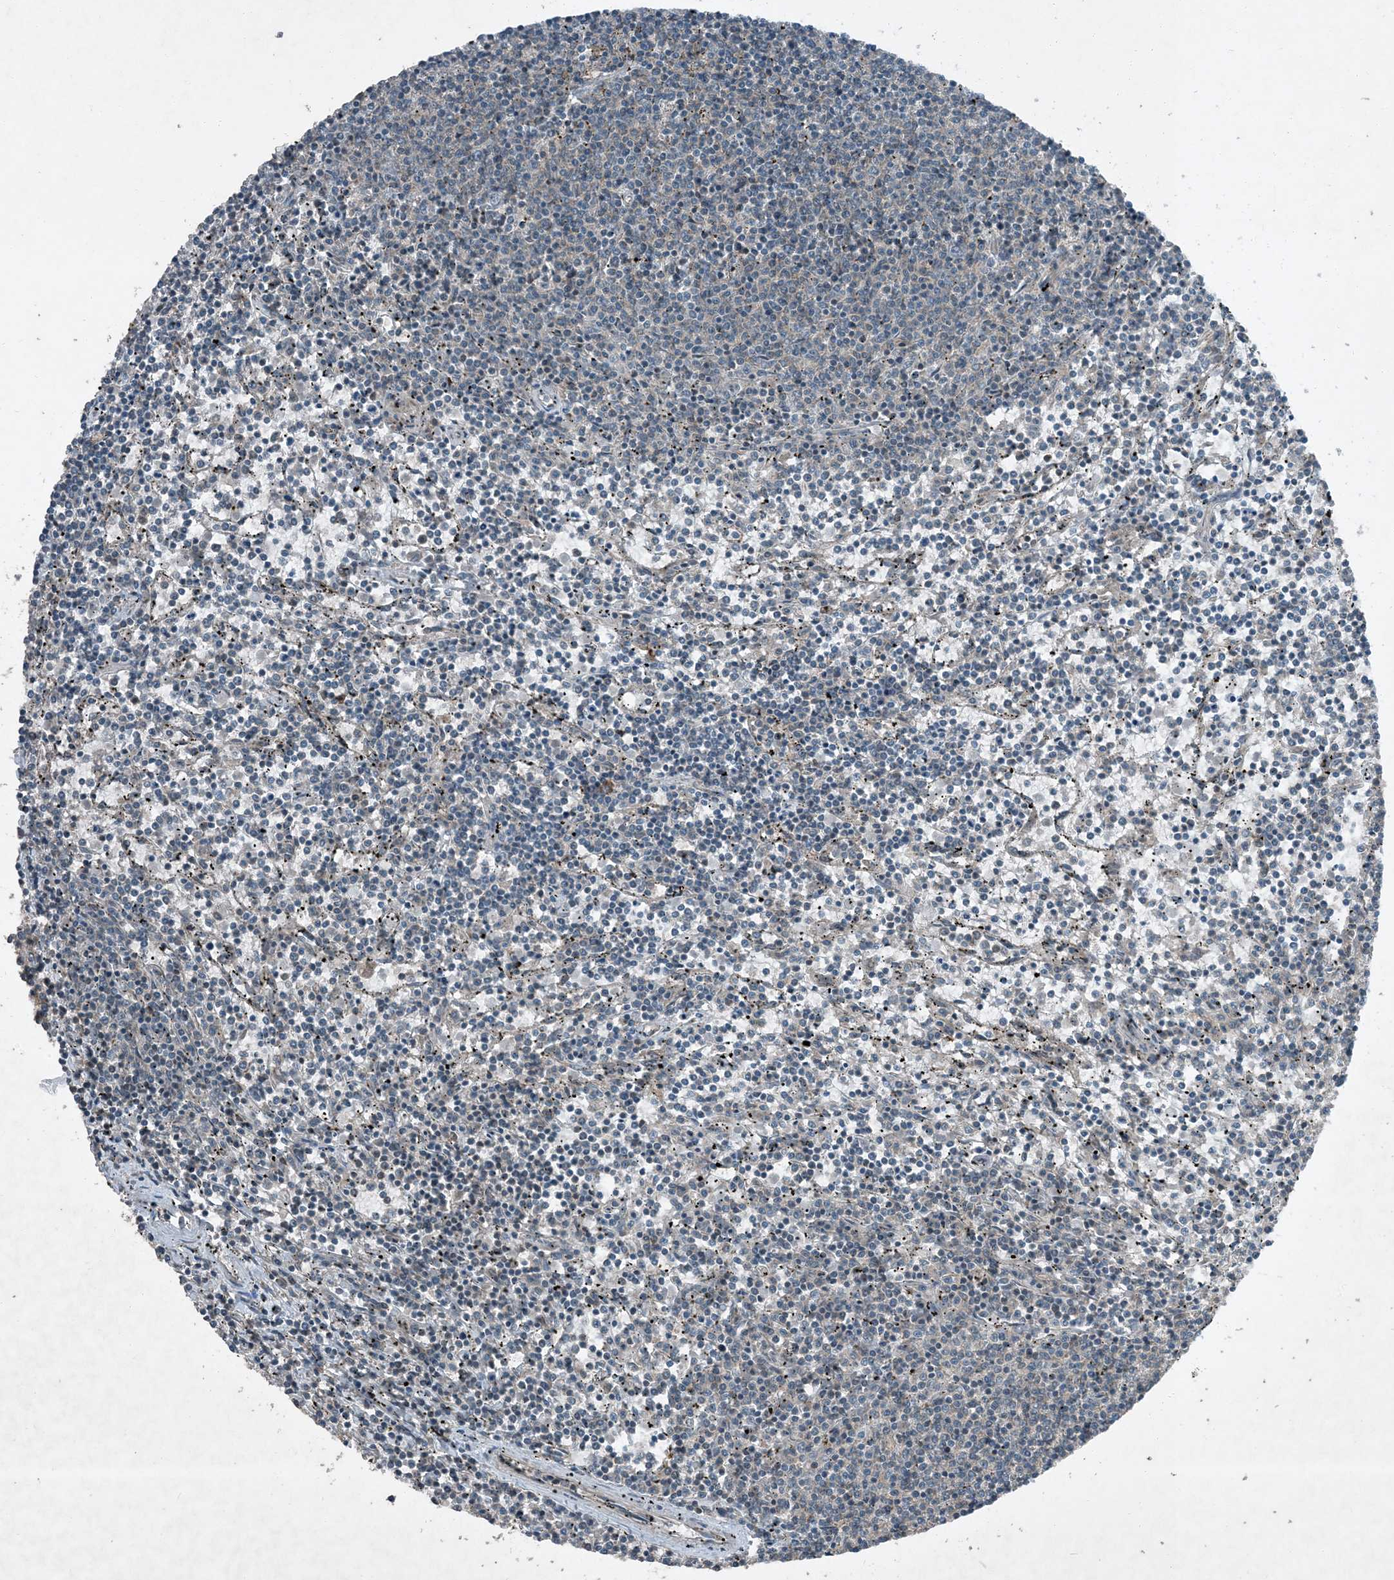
{"staining": {"intensity": "negative", "quantity": "none", "location": "none"}, "tissue": "lymphoma", "cell_type": "Tumor cells", "image_type": "cancer", "snomed": [{"axis": "morphology", "description": "Malignant lymphoma, non-Hodgkin's type, Low grade"}, {"axis": "topography", "description": "Spleen"}], "caption": "Tumor cells are negative for brown protein staining in malignant lymphoma, non-Hodgkin's type (low-grade).", "gene": "MDN1", "patient": {"sex": "female", "age": 50}}